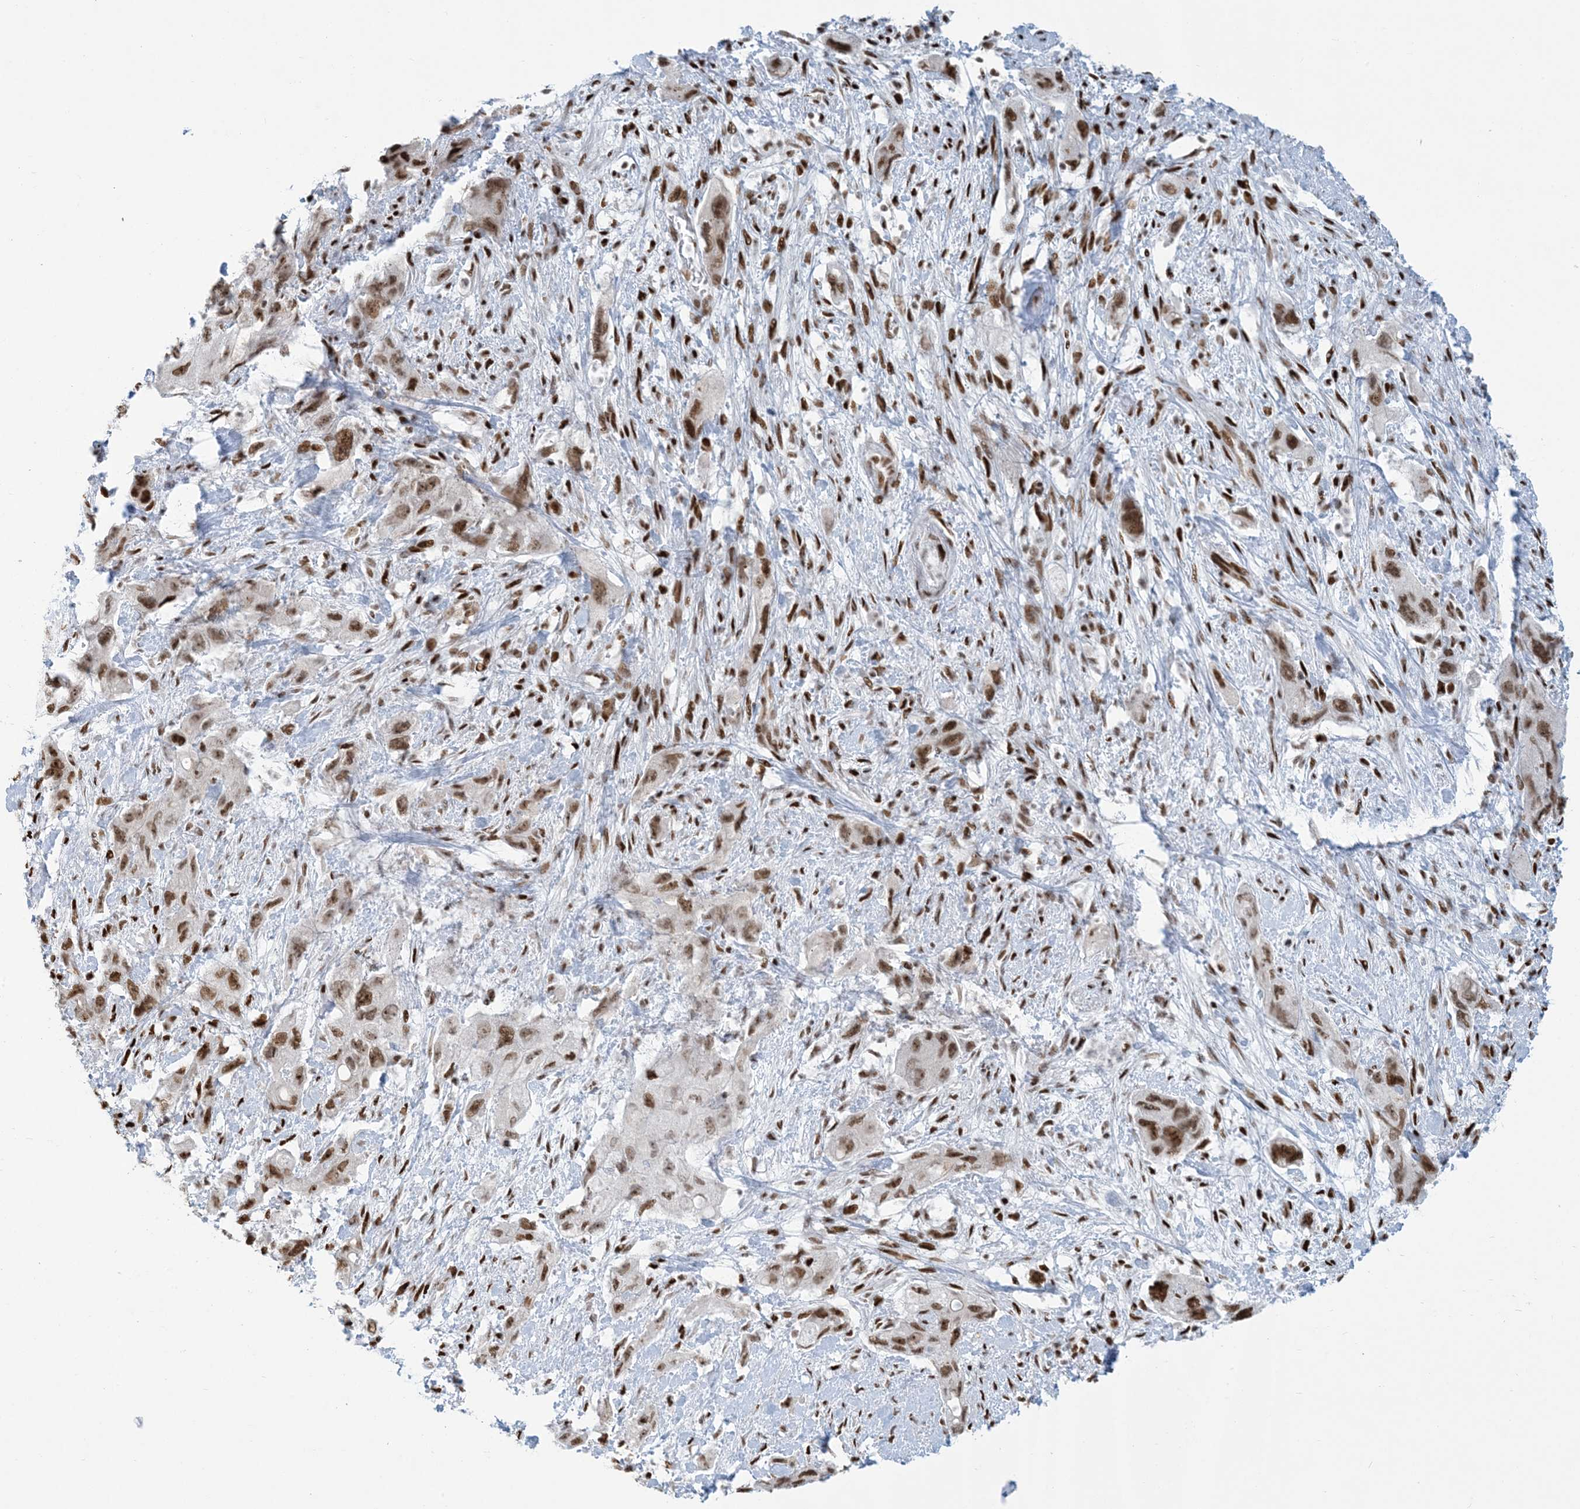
{"staining": {"intensity": "moderate", "quantity": ">75%", "location": "nuclear"}, "tissue": "pancreatic cancer", "cell_type": "Tumor cells", "image_type": "cancer", "snomed": [{"axis": "morphology", "description": "Adenocarcinoma, NOS"}, {"axis": "topography", "description": "Pancreas"}], "caption": "Immunohistochemistry photomicrograph of neoplastic tissue: human pancreatic cancer (adenocarcinoma) stained using IHC demonstrates medium levels of moderate protein expression localized specifically in the nuclear of tumor cells, appearing as a nuclear brown color.", "gene": "STAG1", "patient": {"sex": "female", "age": 73}}